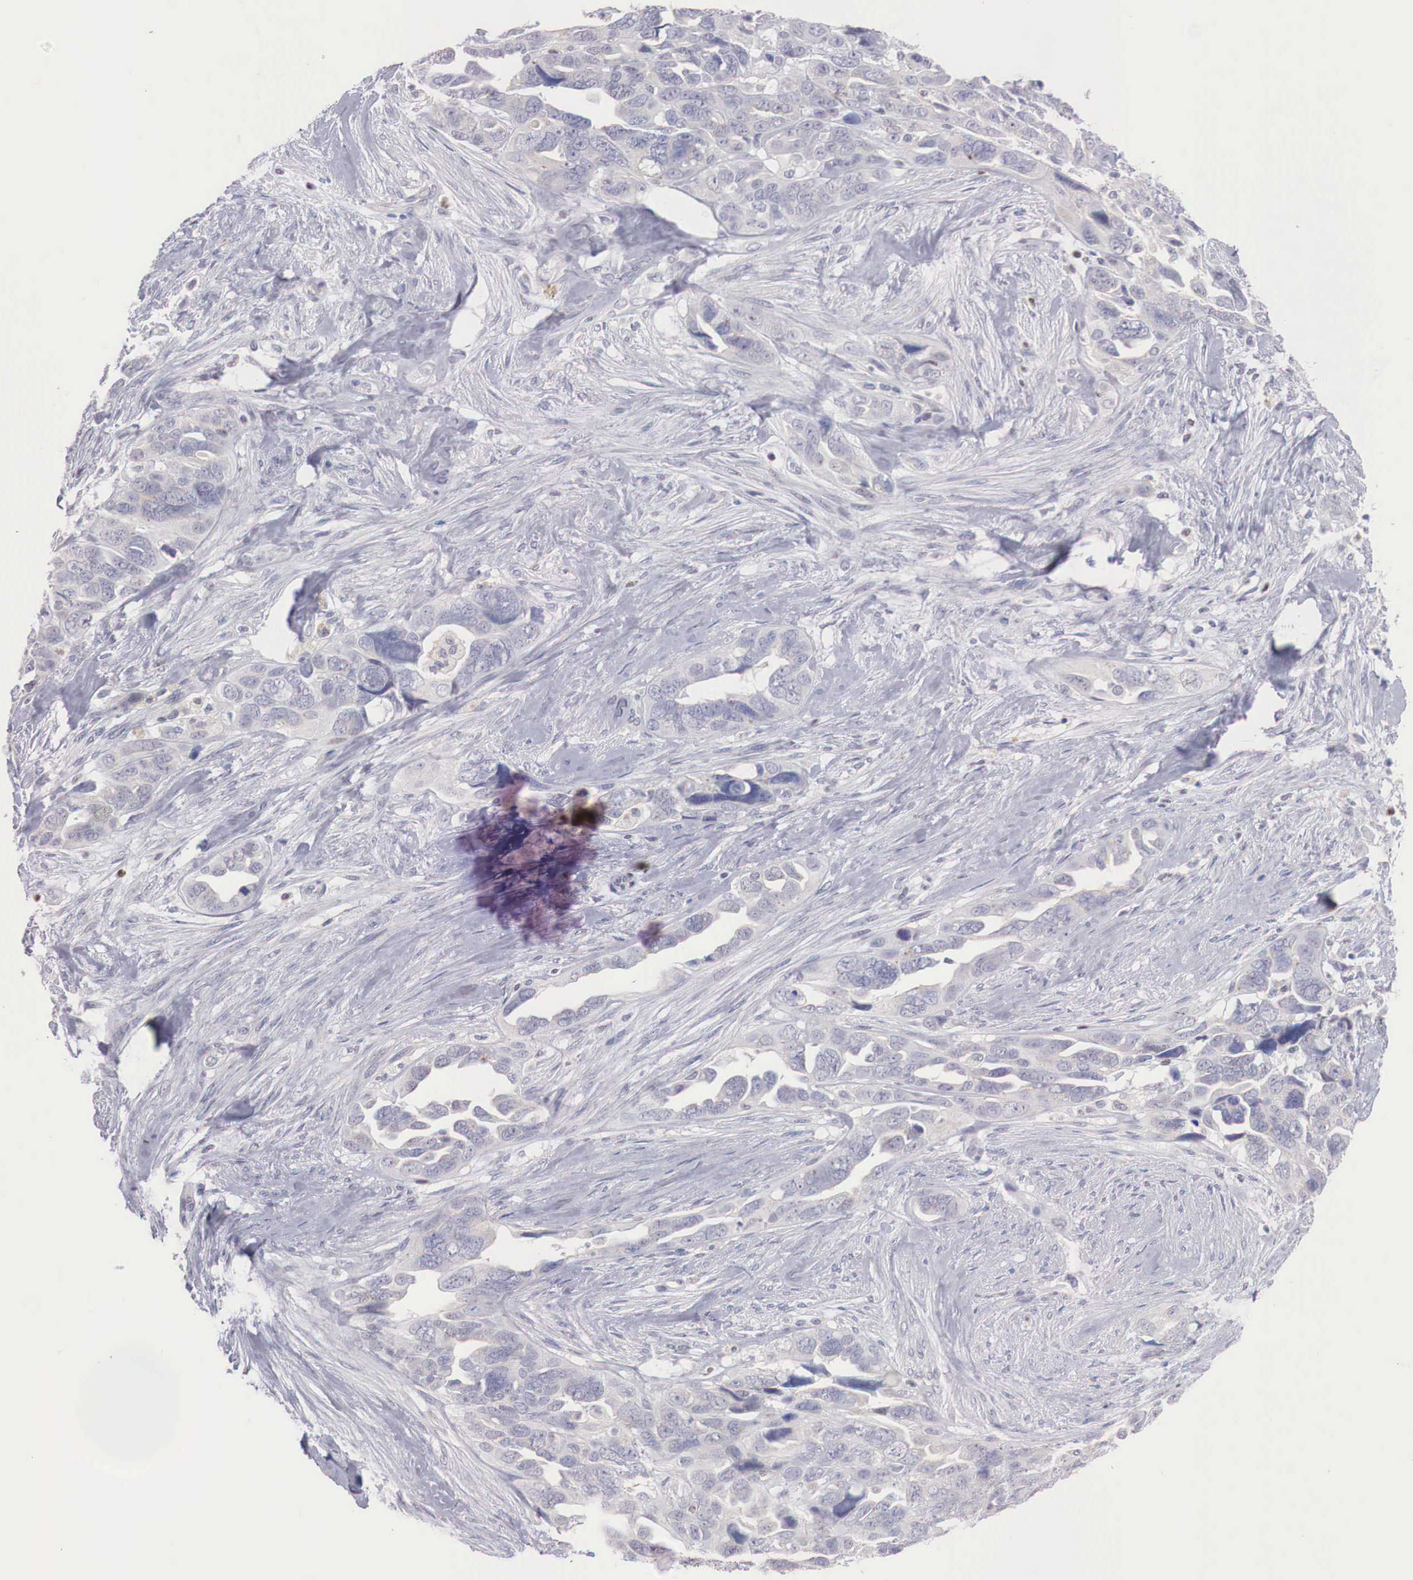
{"staining": {"intensity": "negative", "quantity": "none", "location": "none"}, "tissue": "ovarian cancer", "cell_type": "Tumor cells", "image_type": "cancer", "snomed": [{"axis": "morphology", "description": "Cystadenocarcinoma, serous, NOS"}, {"axis": "topography", "description": "Ovary"}], "caption": "Immunohistochemical staining of ovarian serous cystadenocarcinoma shows no significant staining in tumor cells. (IHC, brightfield microscopy, high magnification).", "gene": "TRIM13", "patient": {"sex": "female", "age": 63}}